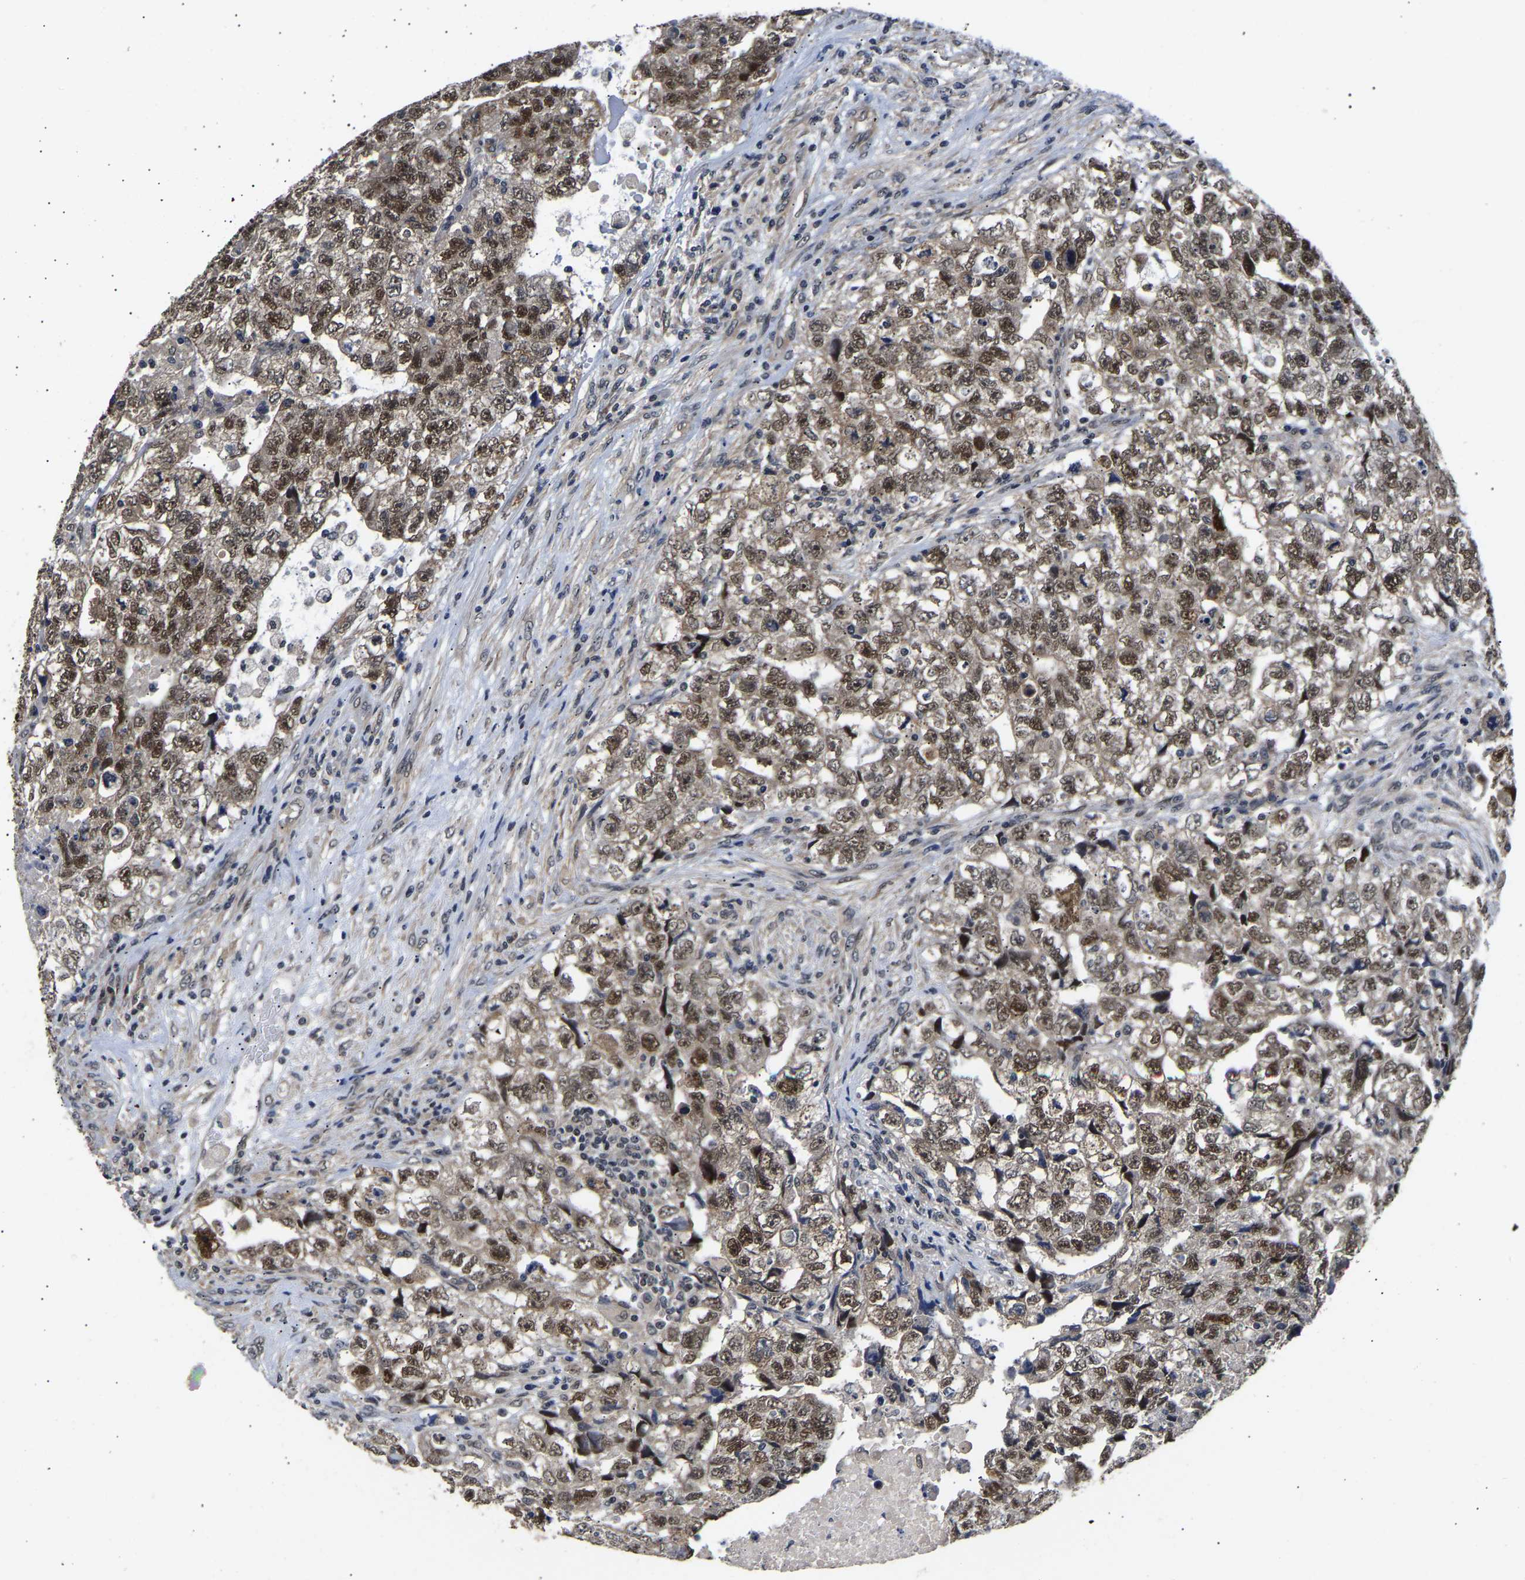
{"staining": {"intensity": "moderate", "quantity": ">75%", "location": "nuclear"}, "tissue": "testis cancer", "cell_type": "Tumor cells", "image_type": "cancer", "snomed": [{"axis": "morphology", "description": "Carcinoma, Embryonal, NOS"}, {"axis": "topography", "description": "Testis"}], "caption": "Embryonal carcinoma (testis) stained for a protein exhibits moderate nuclear positivity in tumor cells.", "gene": "METTL16", "patient": {"sex": "male", "age": 36}}